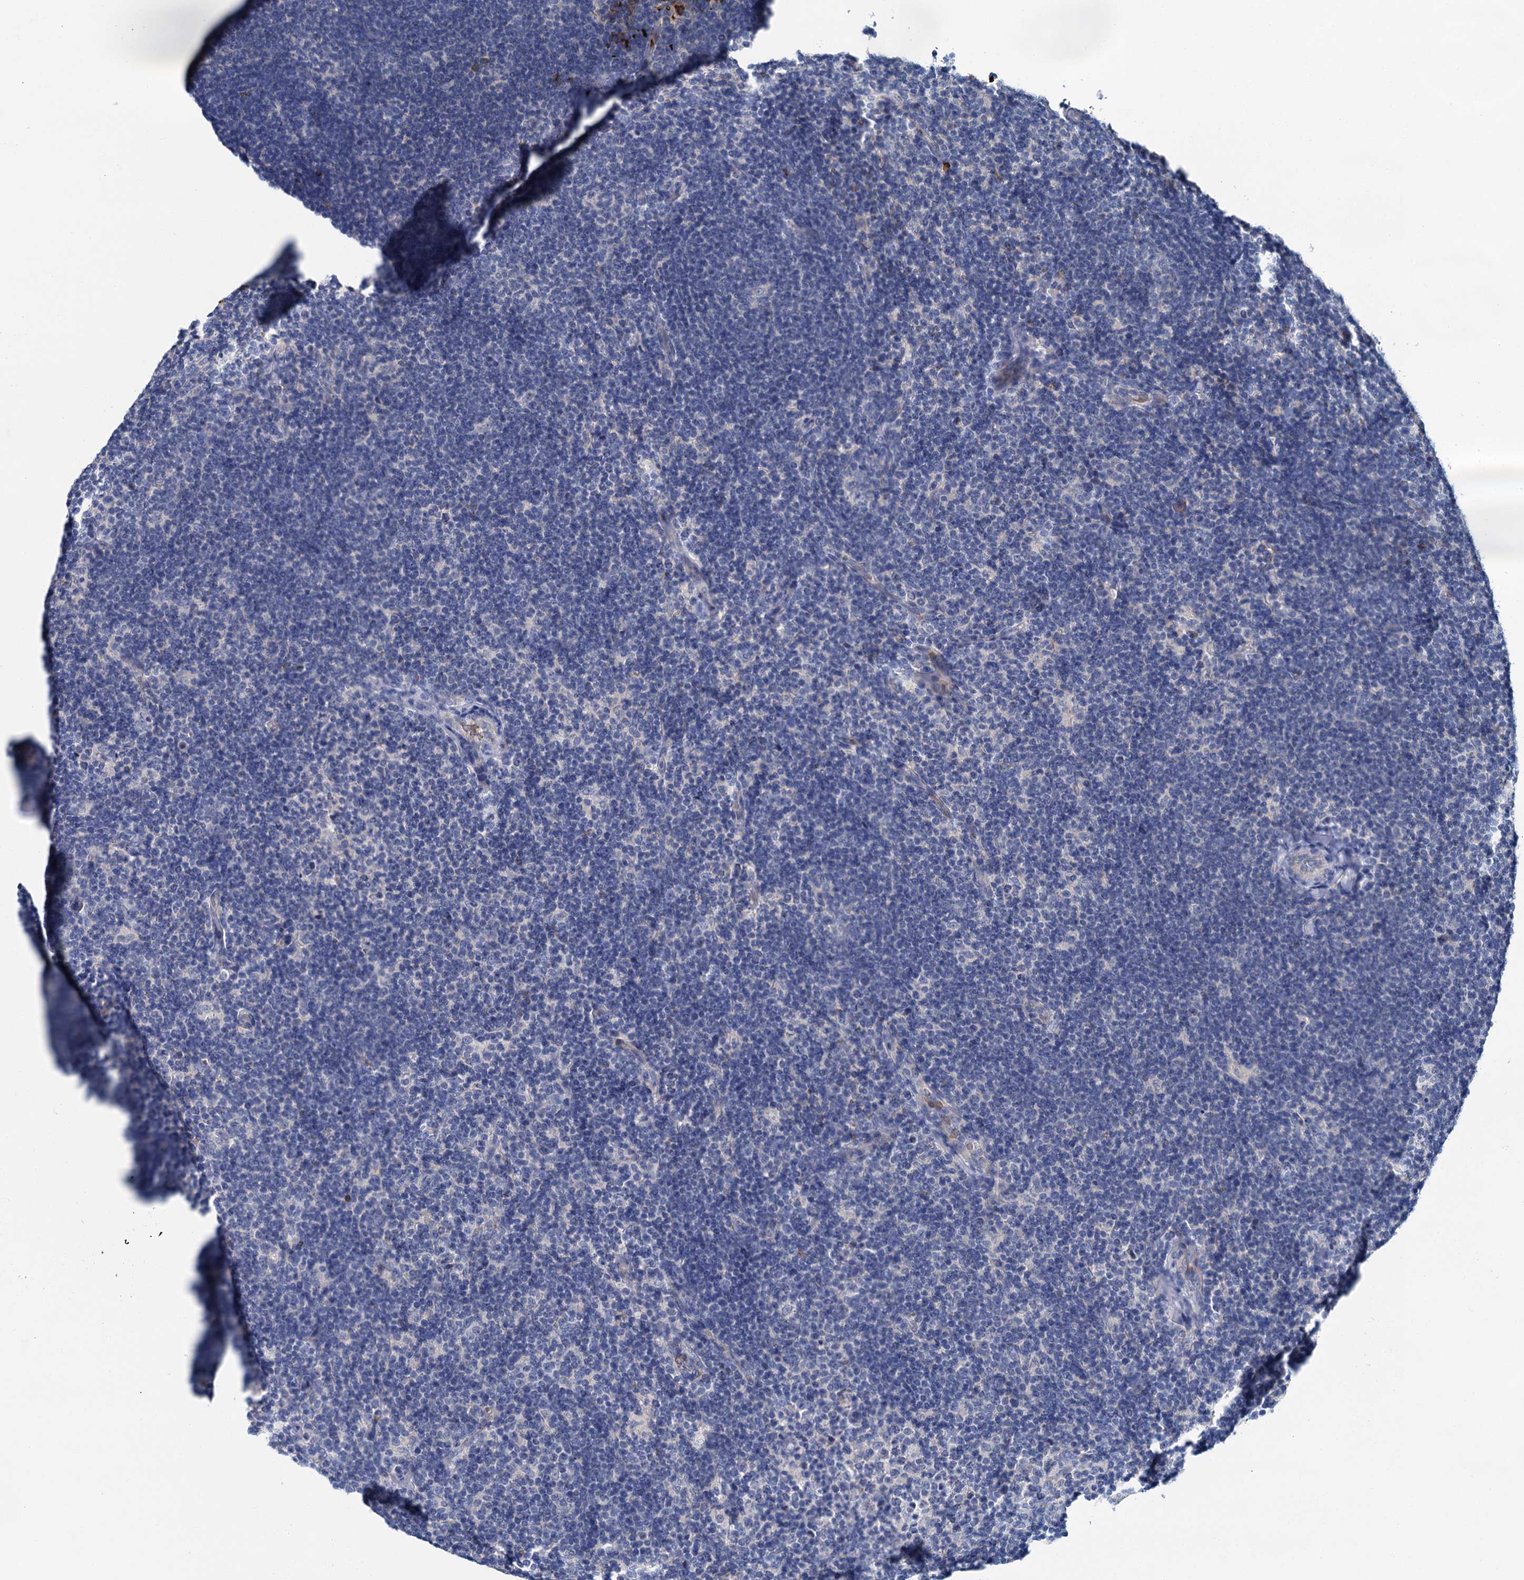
{"staining": {"intensity": "negative", "quantity": "none", "location": "none"}, "tissue": "lymphoma", "cell_type": "Tumor cells", "image_type": "cancer", "snomed": [{"axis": "morphology", "description": "Hodgkin's disease, NOS"}, {"axis": "topography", "description": "Lymph node"}], "caption": "The immunohistochemistry histopathology image has no significant expression in tumor cells of lymphoma tissue.", "gene": "ATG2A", "patient": {"sex": "female", "age": 57}}